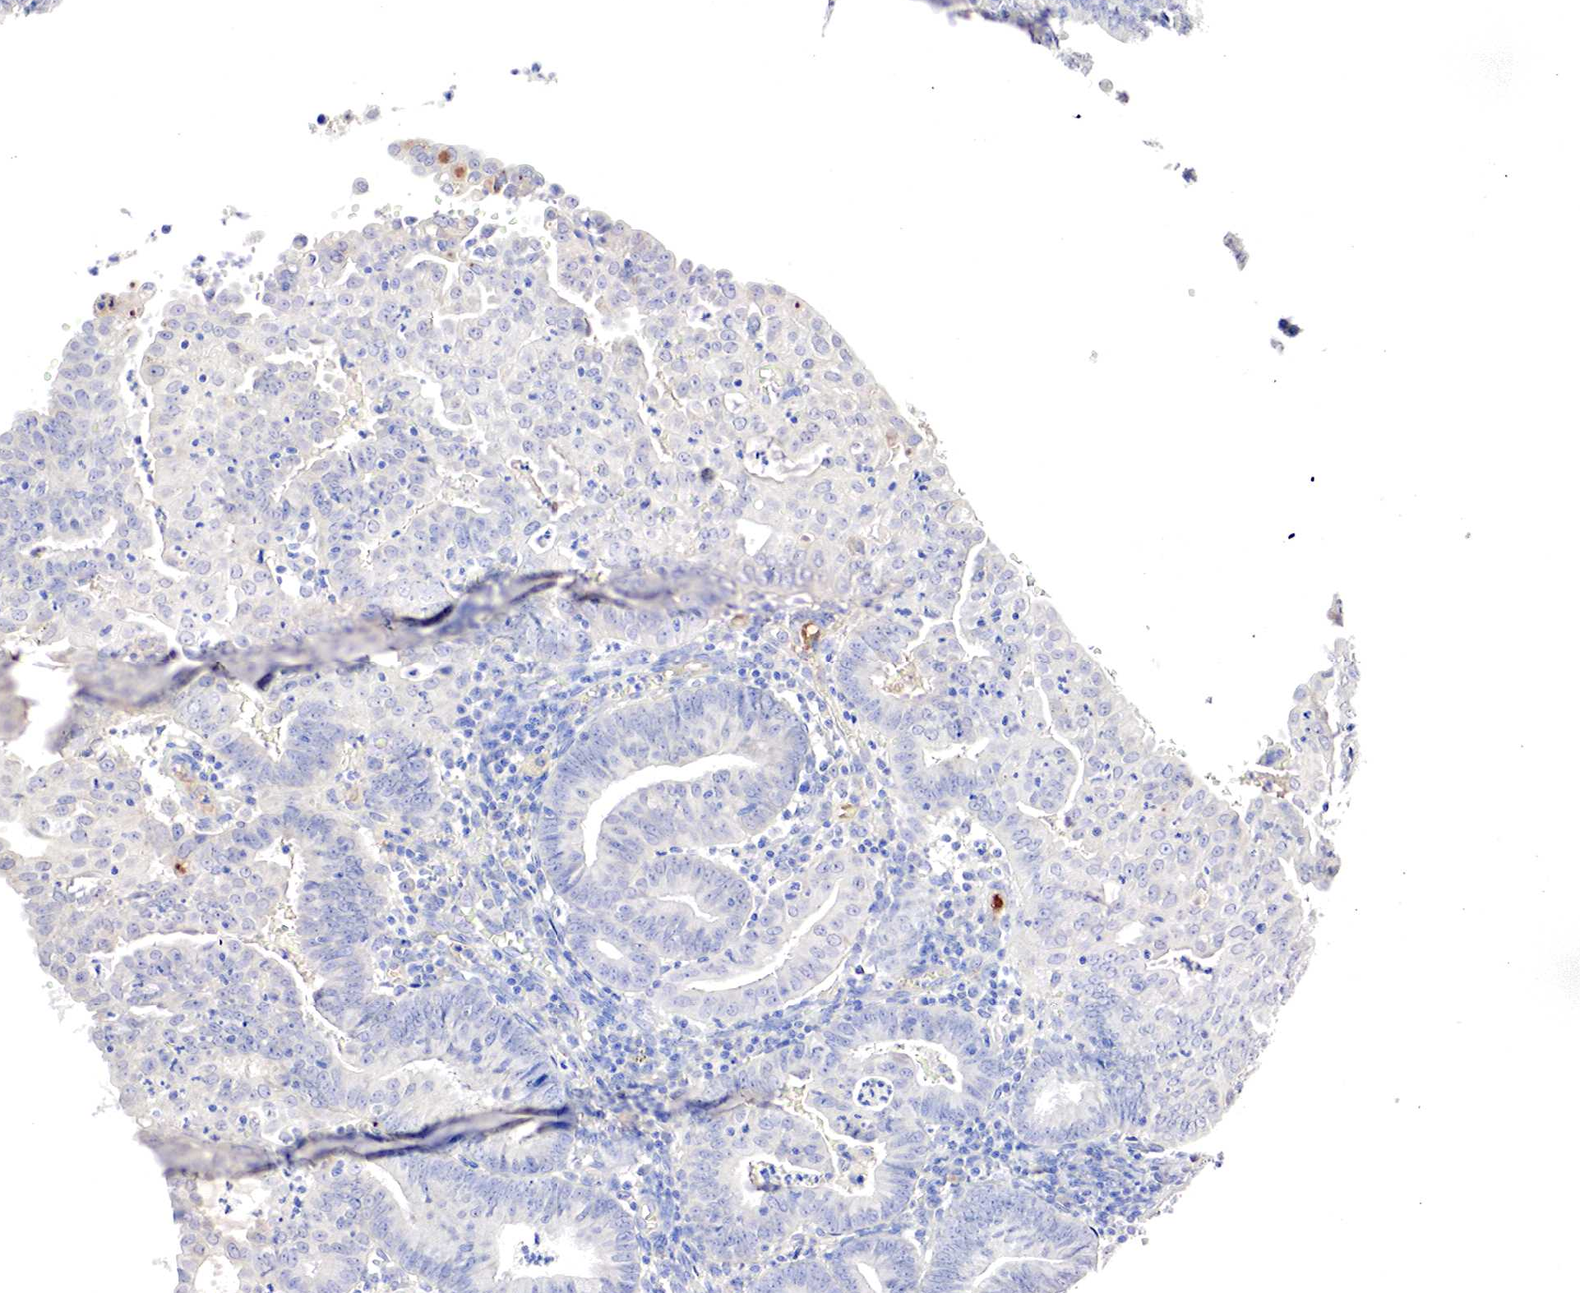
{"staining": {"intensity": "negative", "quantity": "none", "location": "none"}, "tissue": "endometrial cancer", "cell_type": "Tumor cells", "image_type": "cancer", "snomed": [{"axis": "morphology", "description": "Adenocarcinoma, NOS"}, {"axis": "topography", "description": "Endometrium"}], "caption": "Immunohistochemical staining of endometrial cancer (adenocarcinoma) shows no significant positivity in tumor cells. (DAB (3,3'-diaminobenzidine) IHC visualized using brightfield microscopy, high magnification).", "gene": "GATA1", "patient": {"sex": "female", "age": 60}}